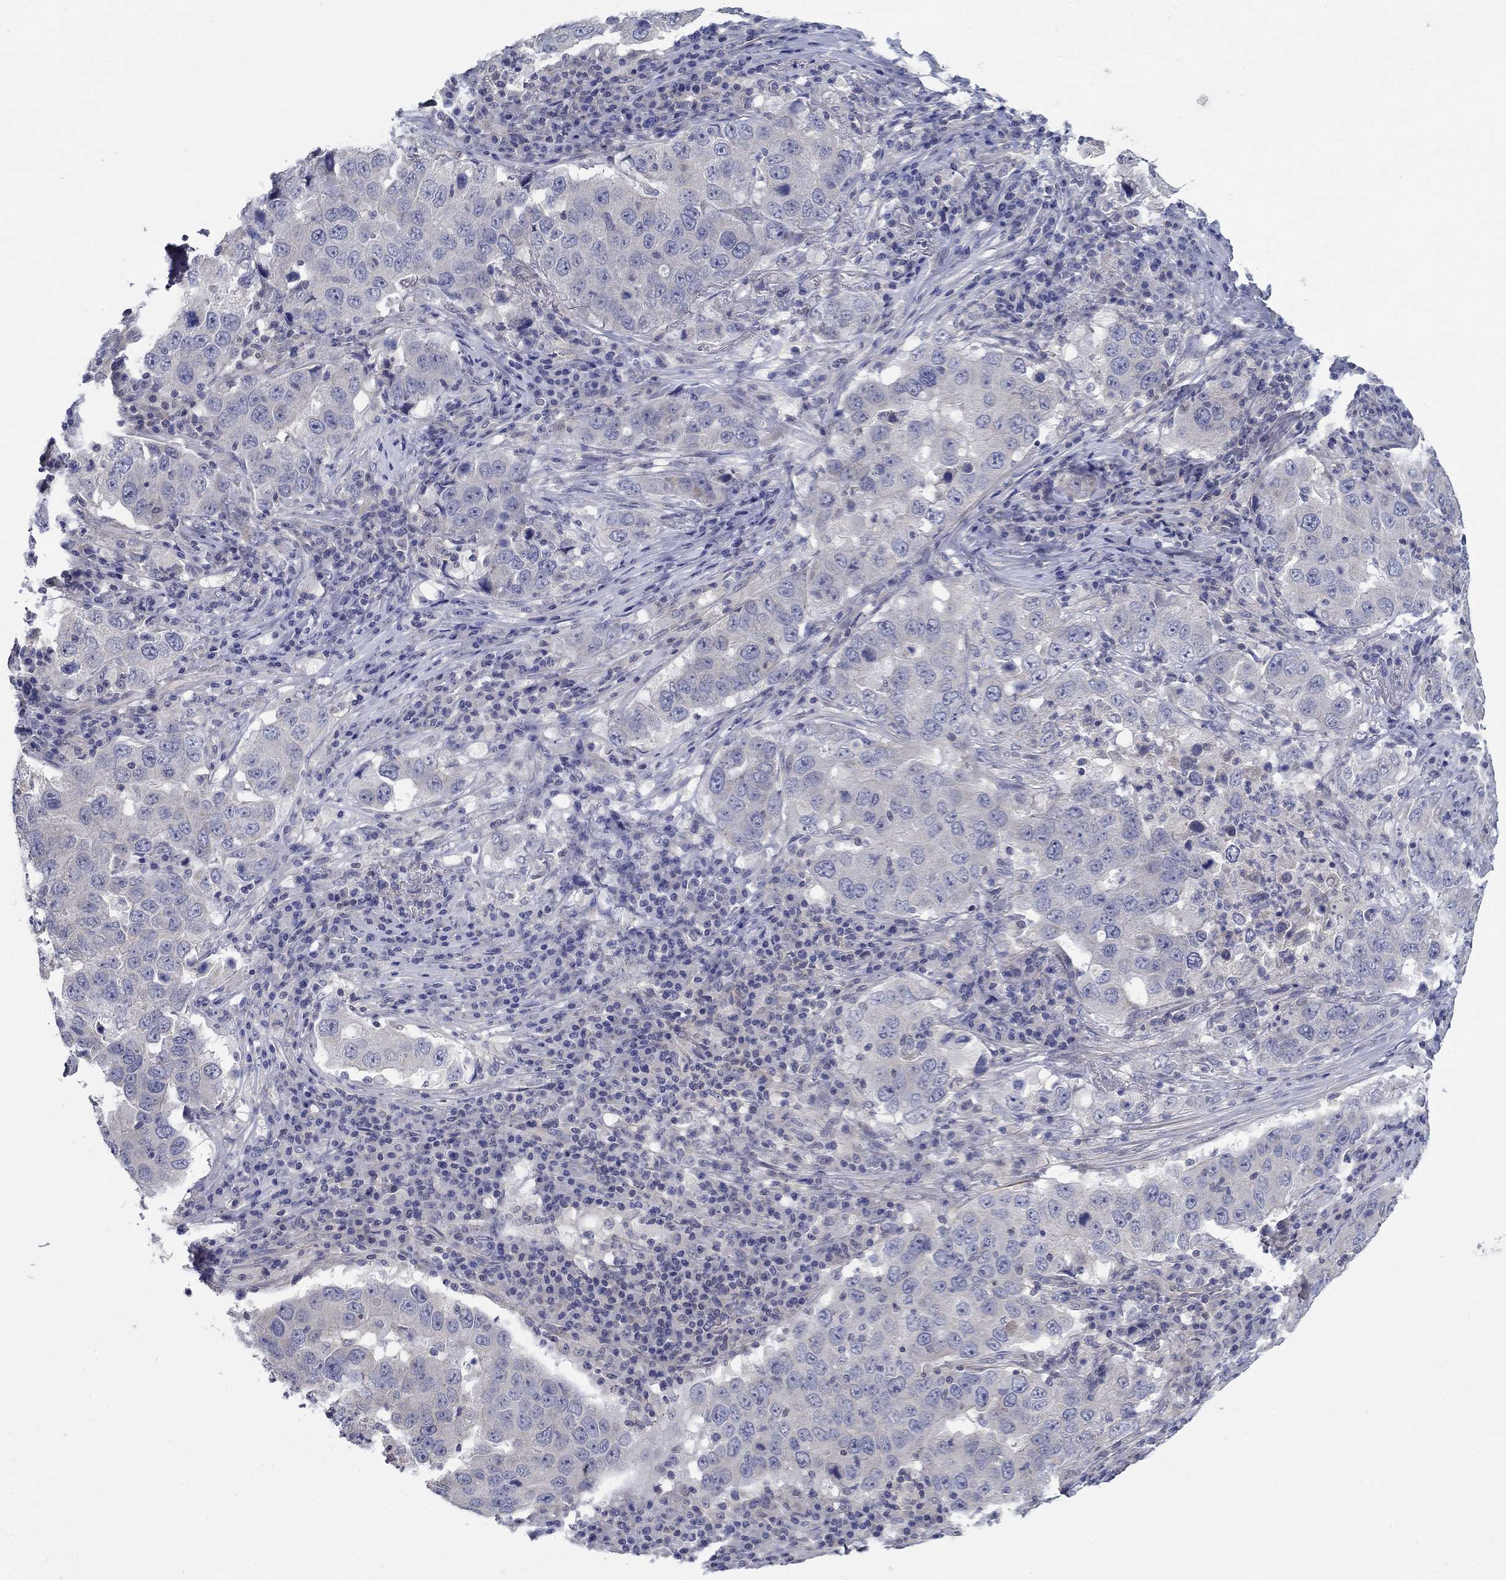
{"staining": {"intensity": "negative", "quantity": "none", "location": "none"}, "tissue": "lung cancer", "cell_type": "Tumor cells", "image_type": "cancer", "snomed": [{"axis": "morphology", "description": "Adenocarcinoma, NOS"}, {"axis": "topography", "description": "Lung"}], "caption": "Lung cancer was stained to show a protein in brown. There is no significant staining in tumor cells.", "gene": "GRK7", "patient": {"sex": "male", "age": 73}}